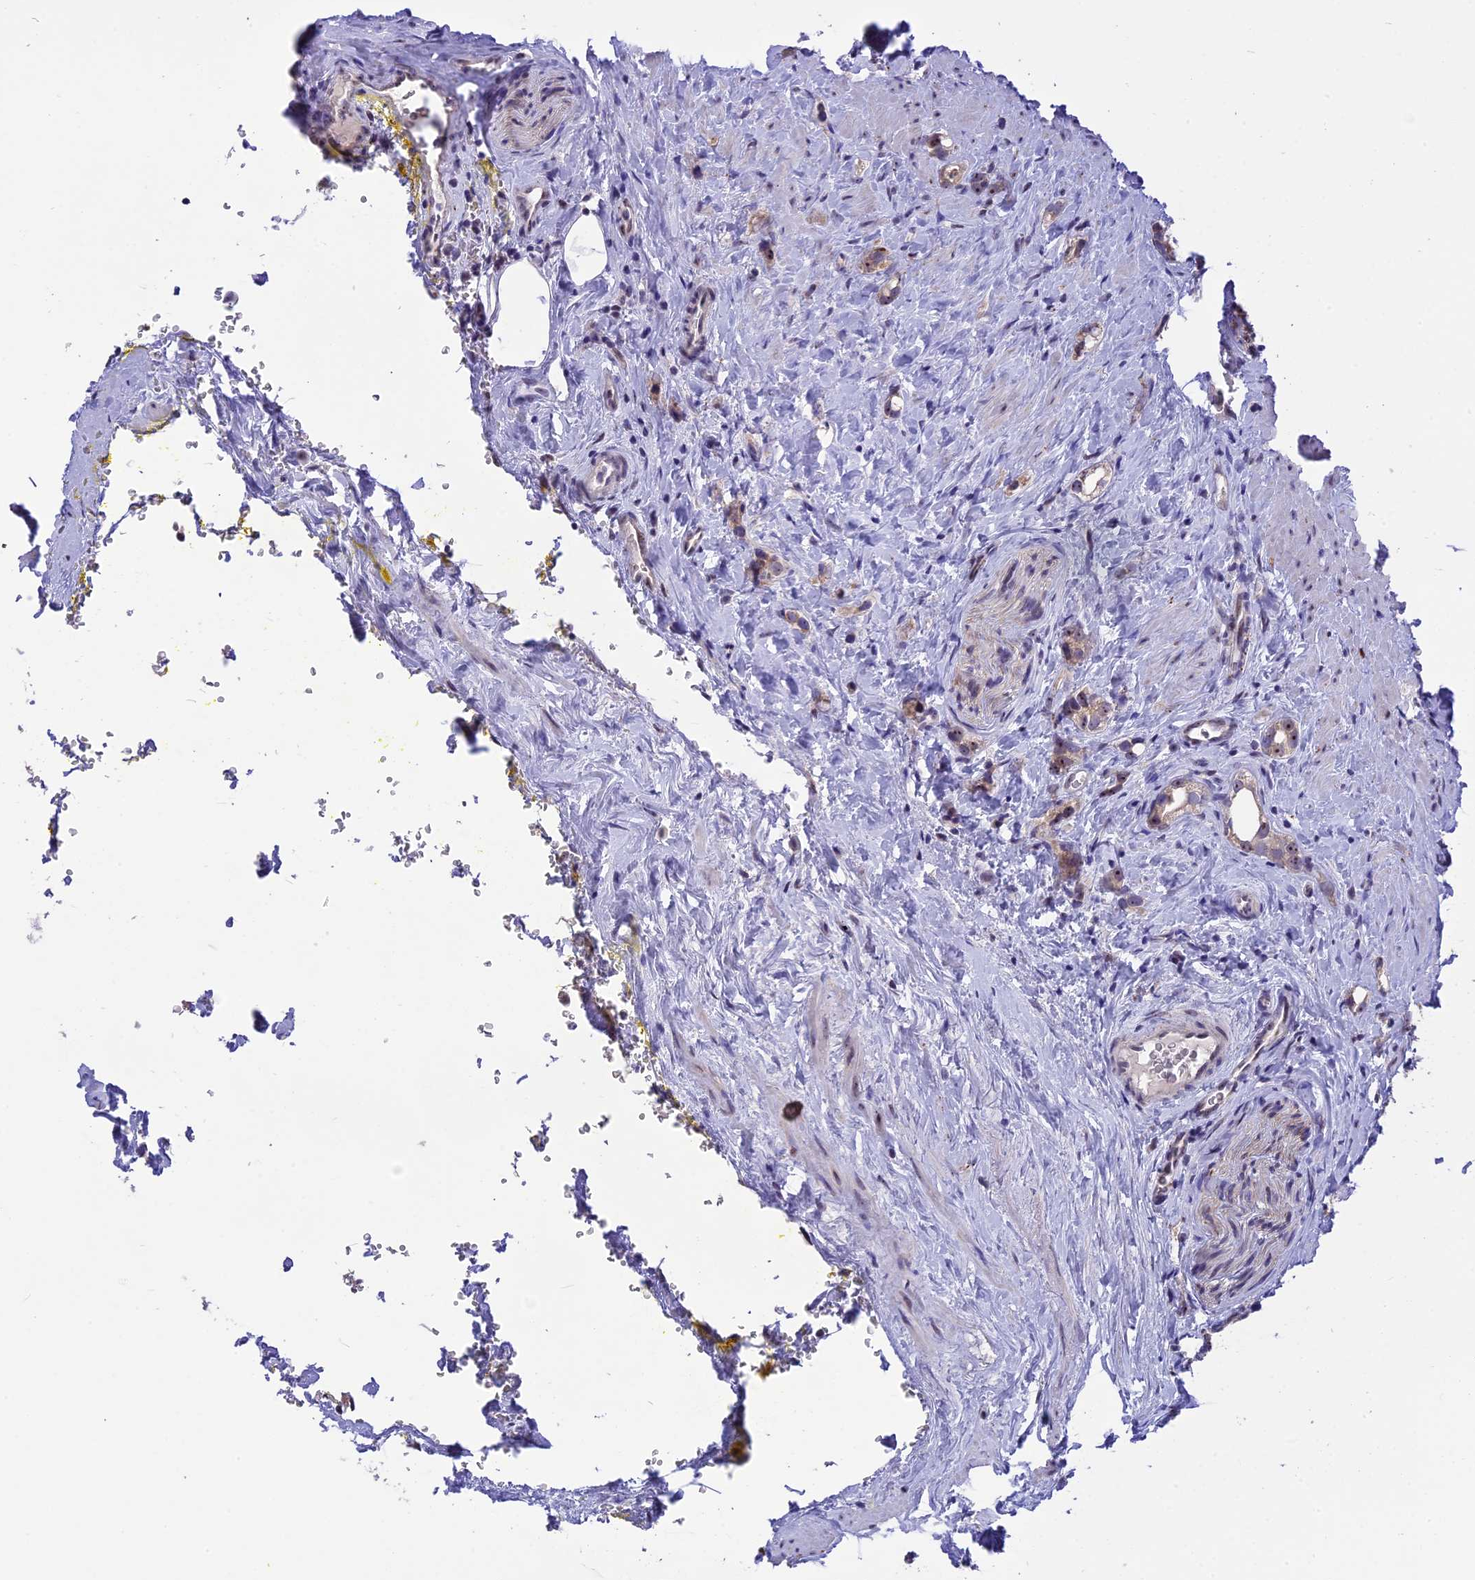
{"staining": {"intensity": "moderate", "quantity": "25%-75%", "location": "nuclear"}, "tissue": "prostate cancer", "cell_type": "Tumor cells", "image_type": "cancer", "snomed": [{"axis": "morphology", "description": "Adenocarcinoma, High grade"}, {"axis": "topography", "description": "Prostate"}], "caption": "This is an image of immunohistochemistry staining of high-grade adenocarcinoma (prostate), which shows moderate staining in the nuclear of tumor cells.", "gene": "CMSS1", "patient": {"sex": "male", "age": 63}}